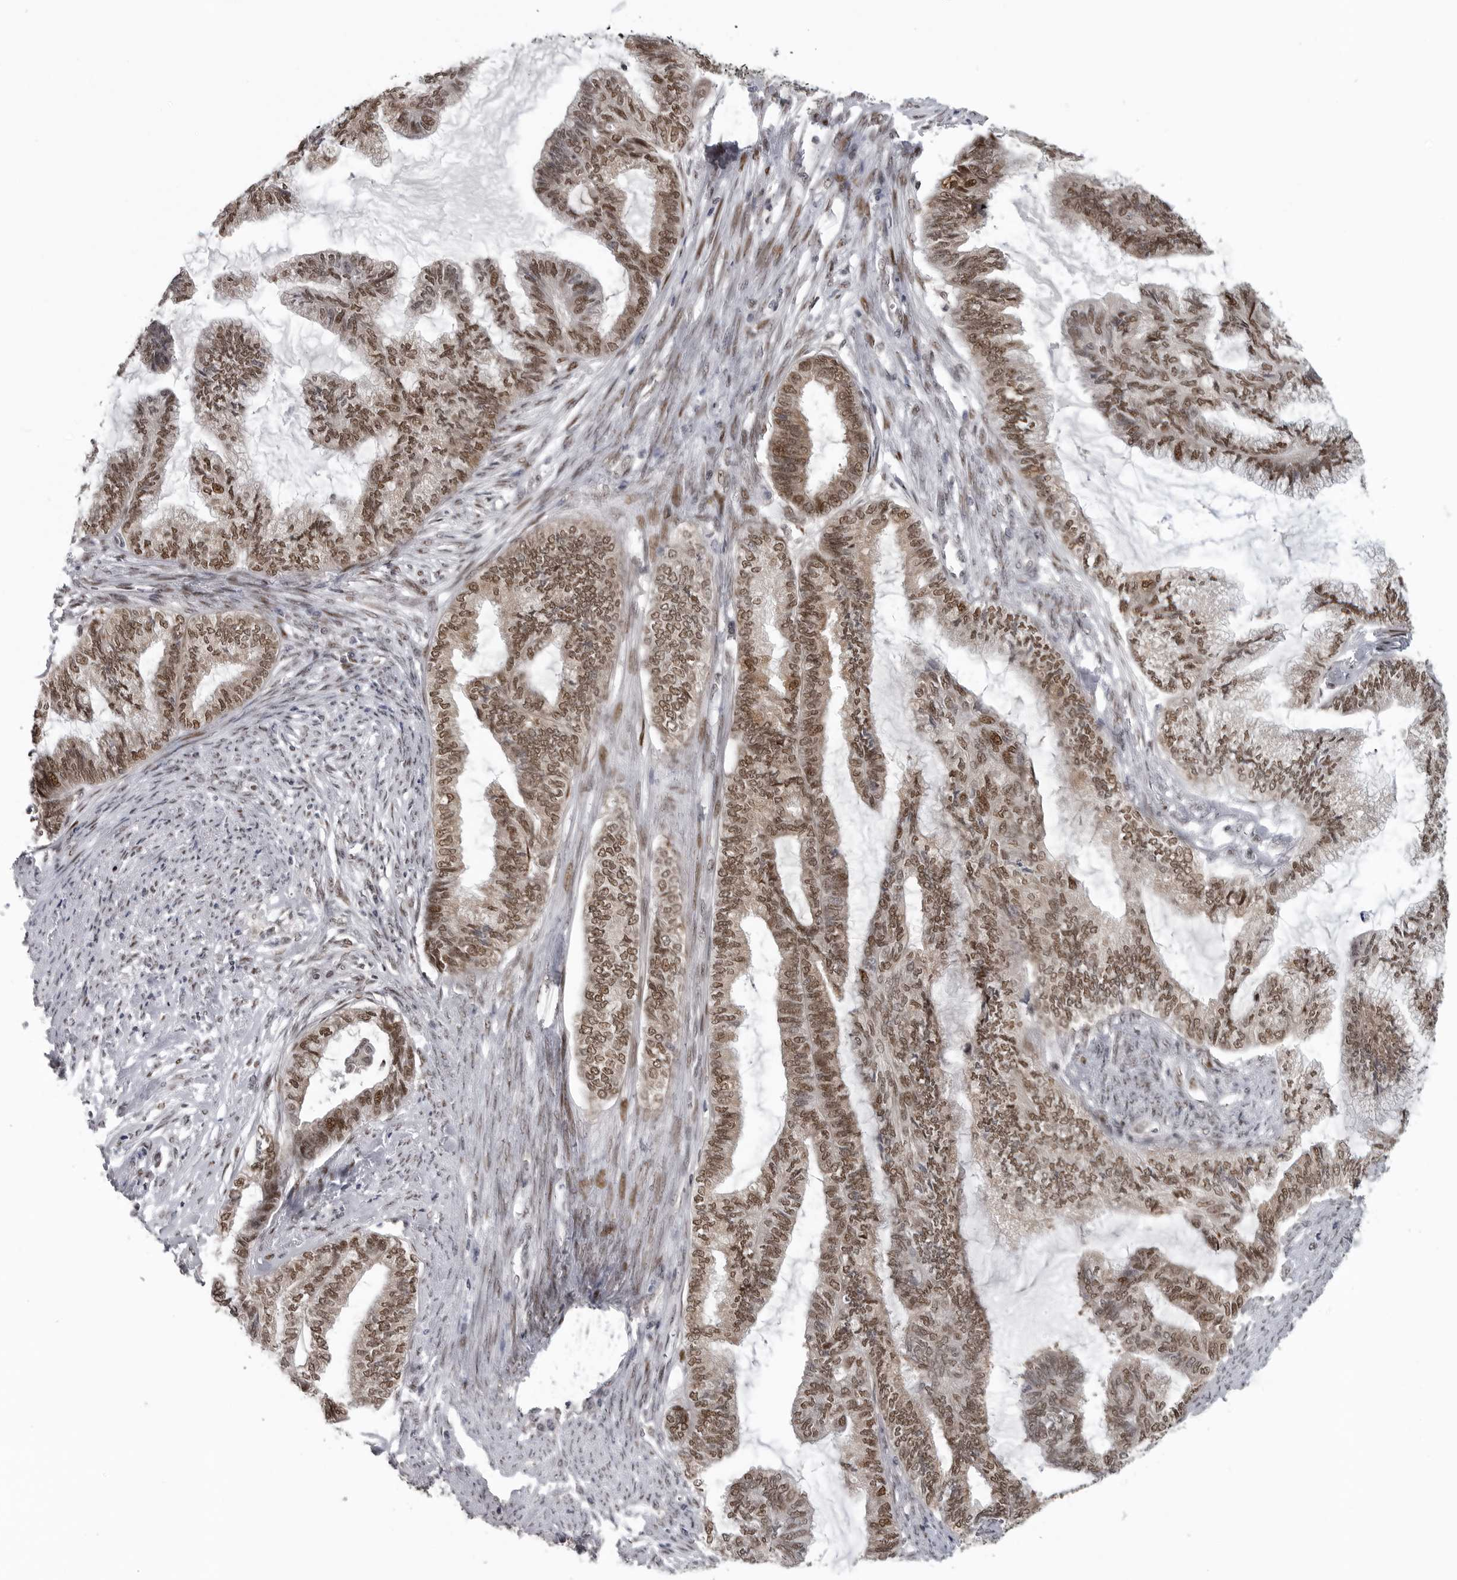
{"staining": {"intensity": "moderate", "quantity": ">75%", "location": "nuclear"}, "tissue": "endometrial cancer", "cell_type": "Tumor cells", "image_type": "cancer", "snomed": [{"axis": "morphology", "description": "Adenocarcinoma, NOS"}, {"axis": "topography", "description": "Endometrium"}], "caption": "Adenocarcinoma (endometrial) stained with immunohistochemistry shows moderate nuclear staining in about >75% of tumor cells.", "gene": "C8orf58", "patient": {"sex": "female", "age": 86}}